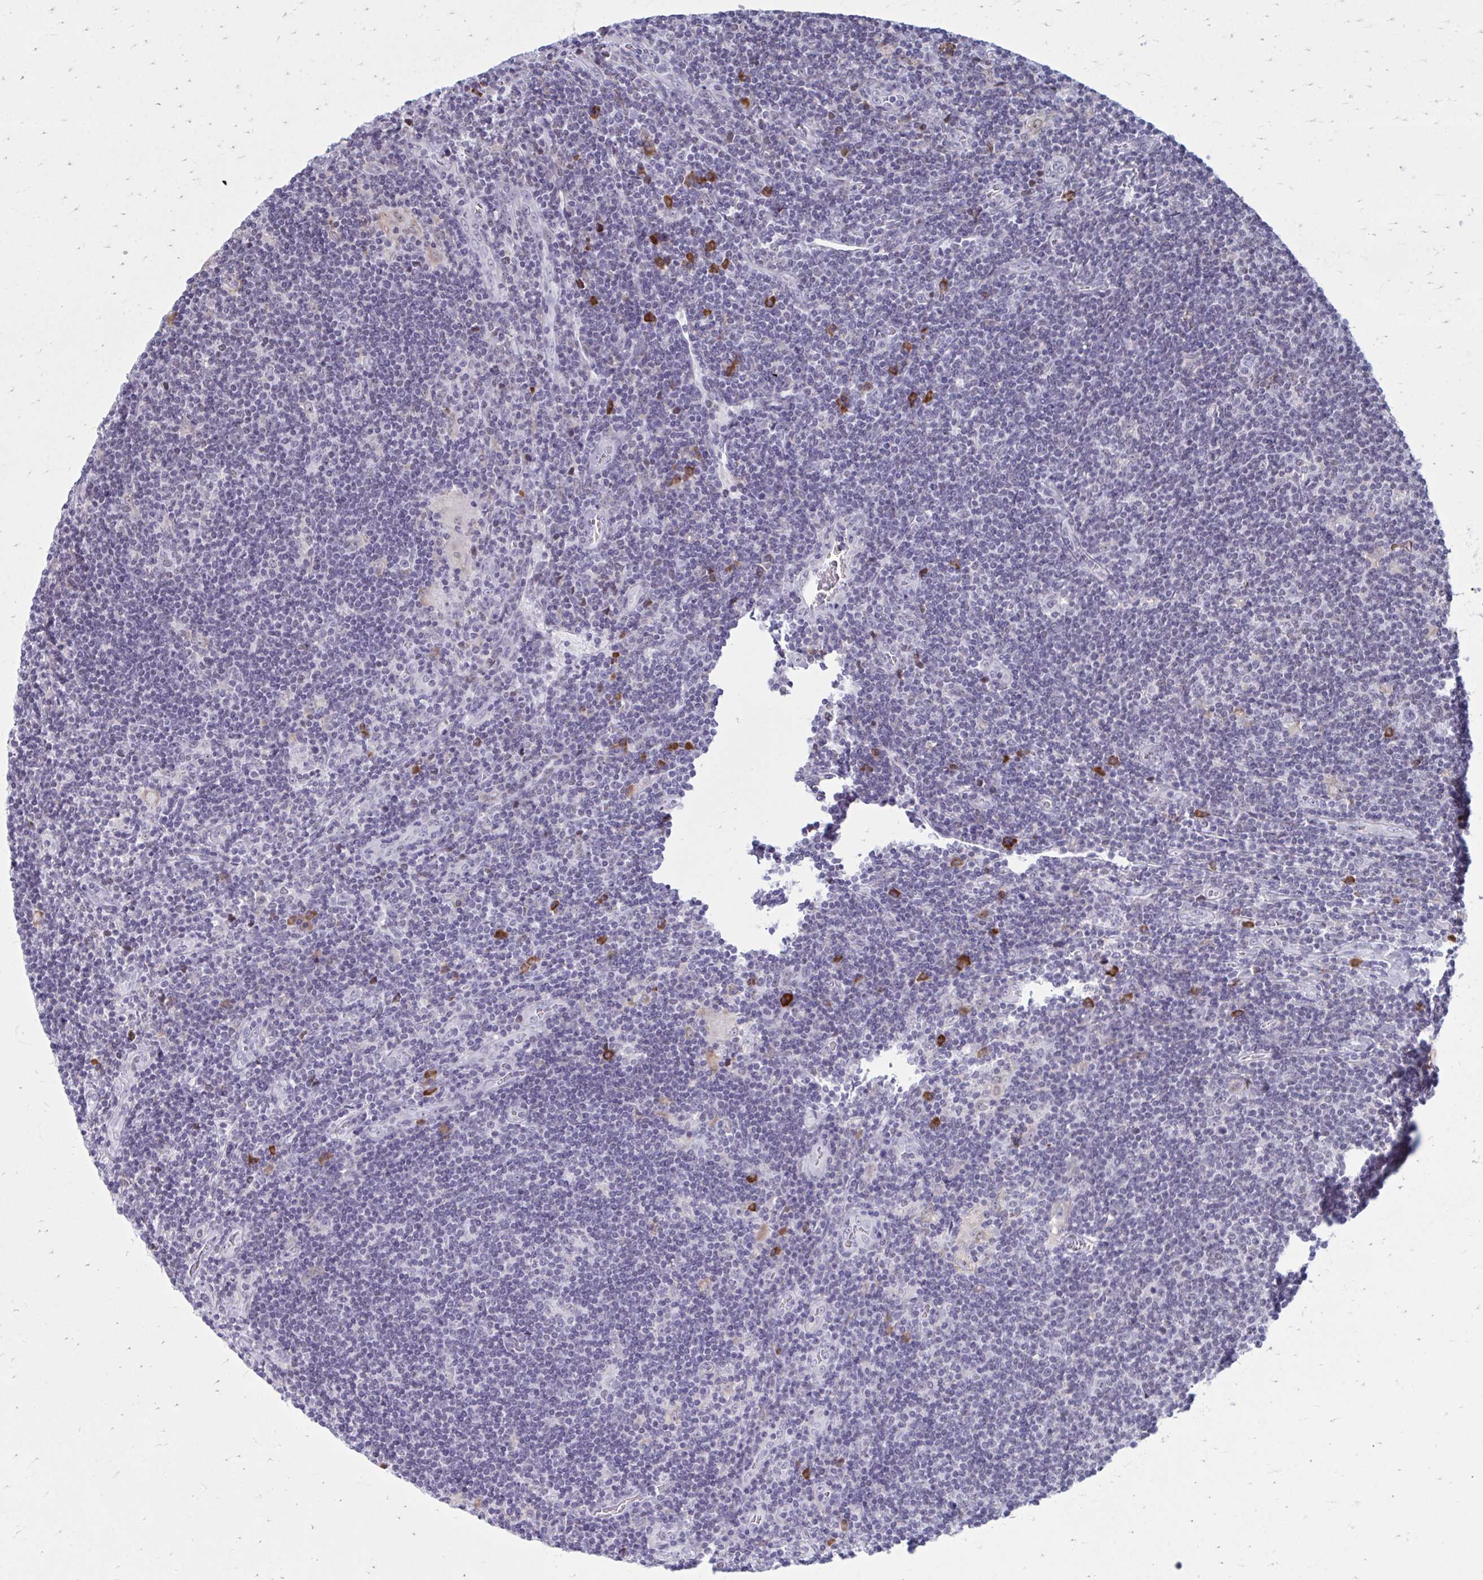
{"staining": {"intensity": "negative", "quantity": "none", "location": "none"}, "tissue": "lymphoma", "cell_type": "Tumor cells", "image_type": "cancer", "snomed": [{"axis": "morphology", "description": "Hodgkin's disease, NOS"}, {"axis": "topography", "description": "Lymph node"}], "caption": "This is an immunohistochemistry (IHC) image of human Hodgkin's disease. There is no staining in tumor cells.", "gene": "PROSER1", "patient": {"sex": "male", "age": 40}}